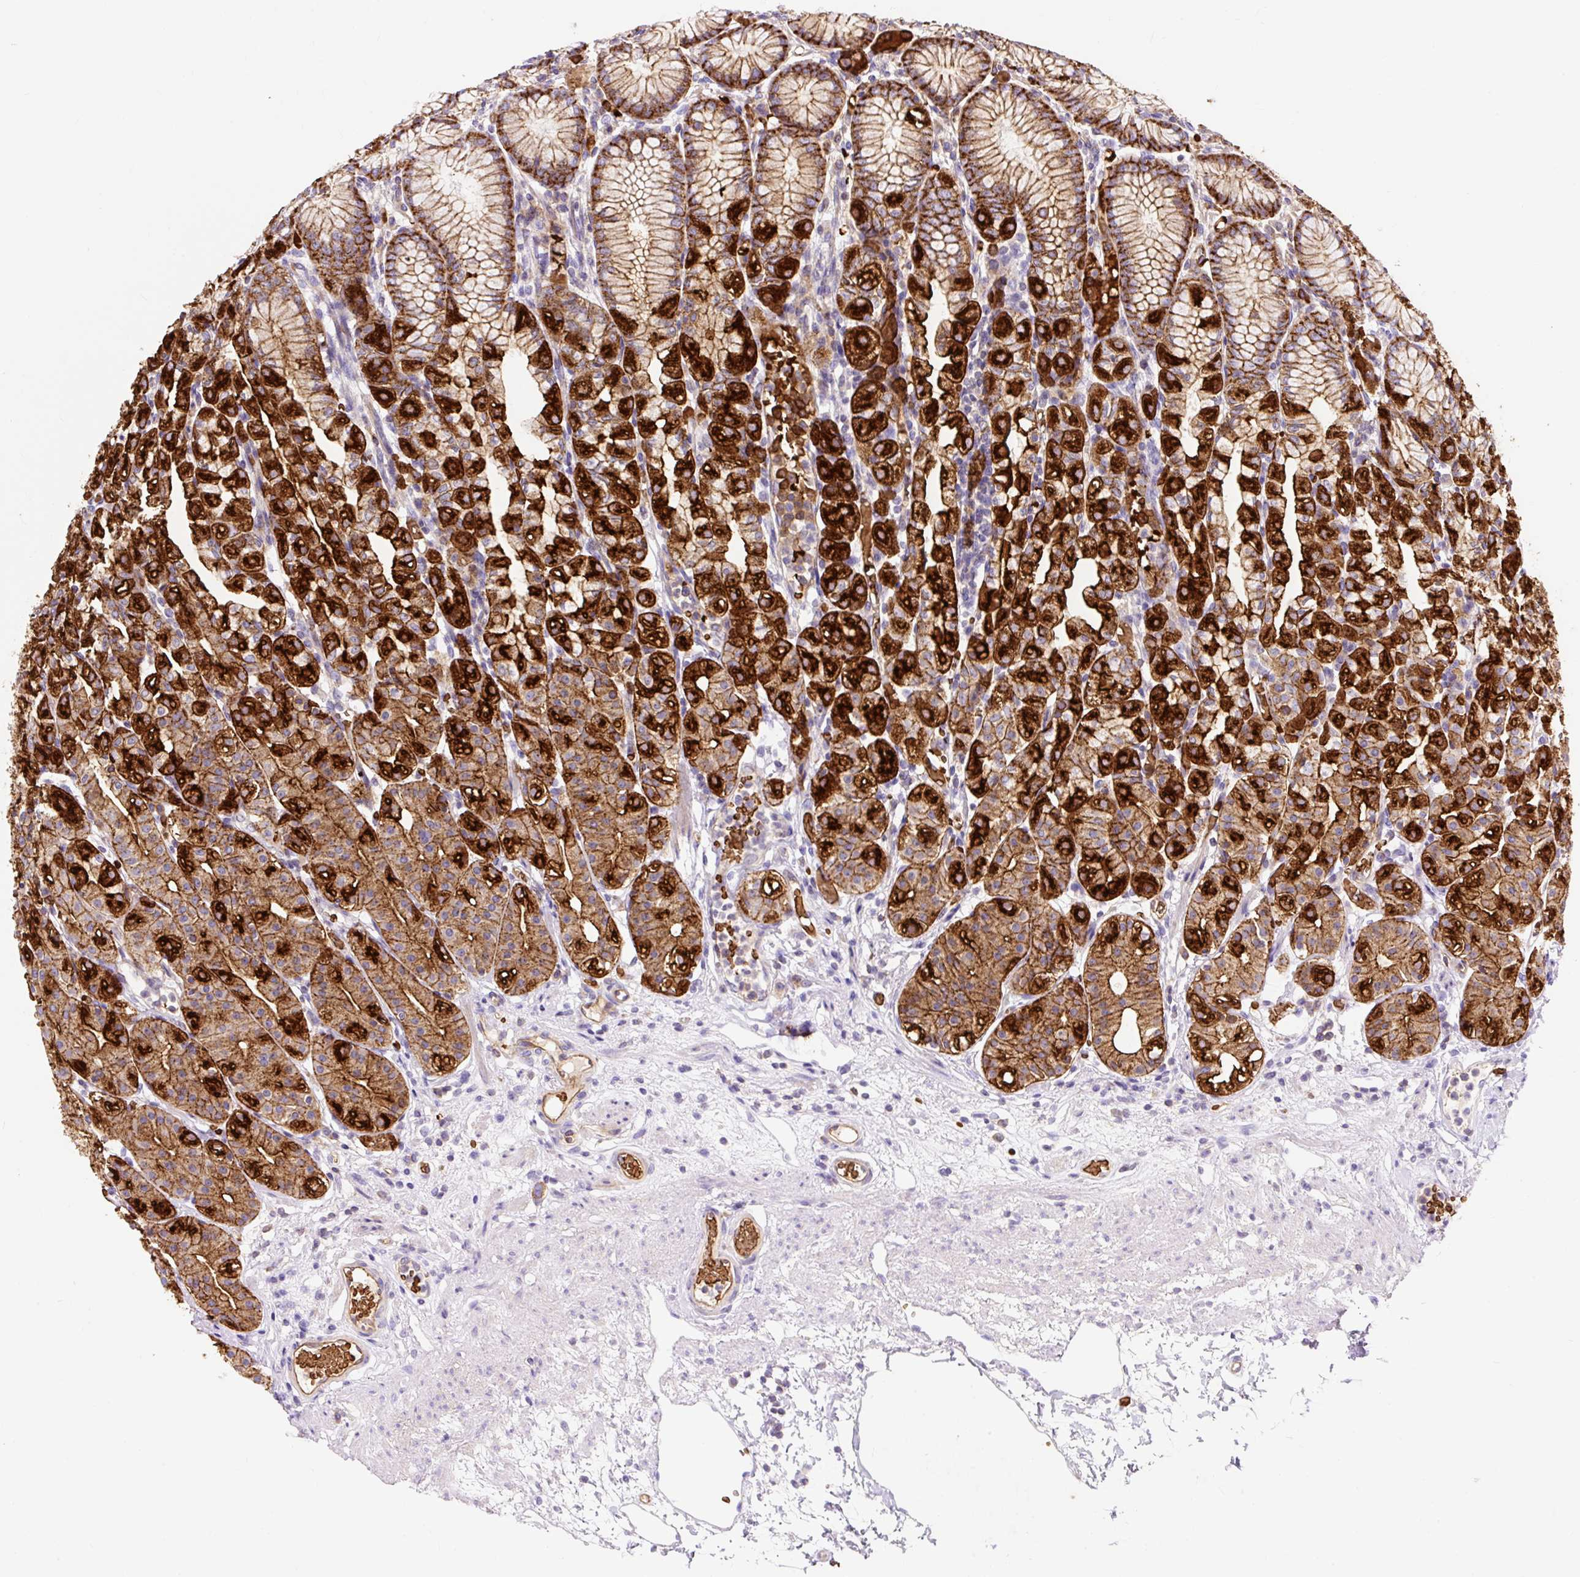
{"staining": {"intensity": "strong", "quantity": ">75%", "location": "cytoplasmic/membranous"}, "tissue": "stomach", "cell_type": "Glandular cells", "image_type": "normal", "snomed": [{"axis": "morphology", "description": "Normal tissue, NOS"}, {"axis": "topography", "description": "Stomach"}], "caption": "A high amount of strong cytoplasmic/membranous staining is appreciated in approximately >75% of glandular cells in unremarkable stomach.", "gene": "HIP1R", "patient": {"sex": "female", "age": 57}}